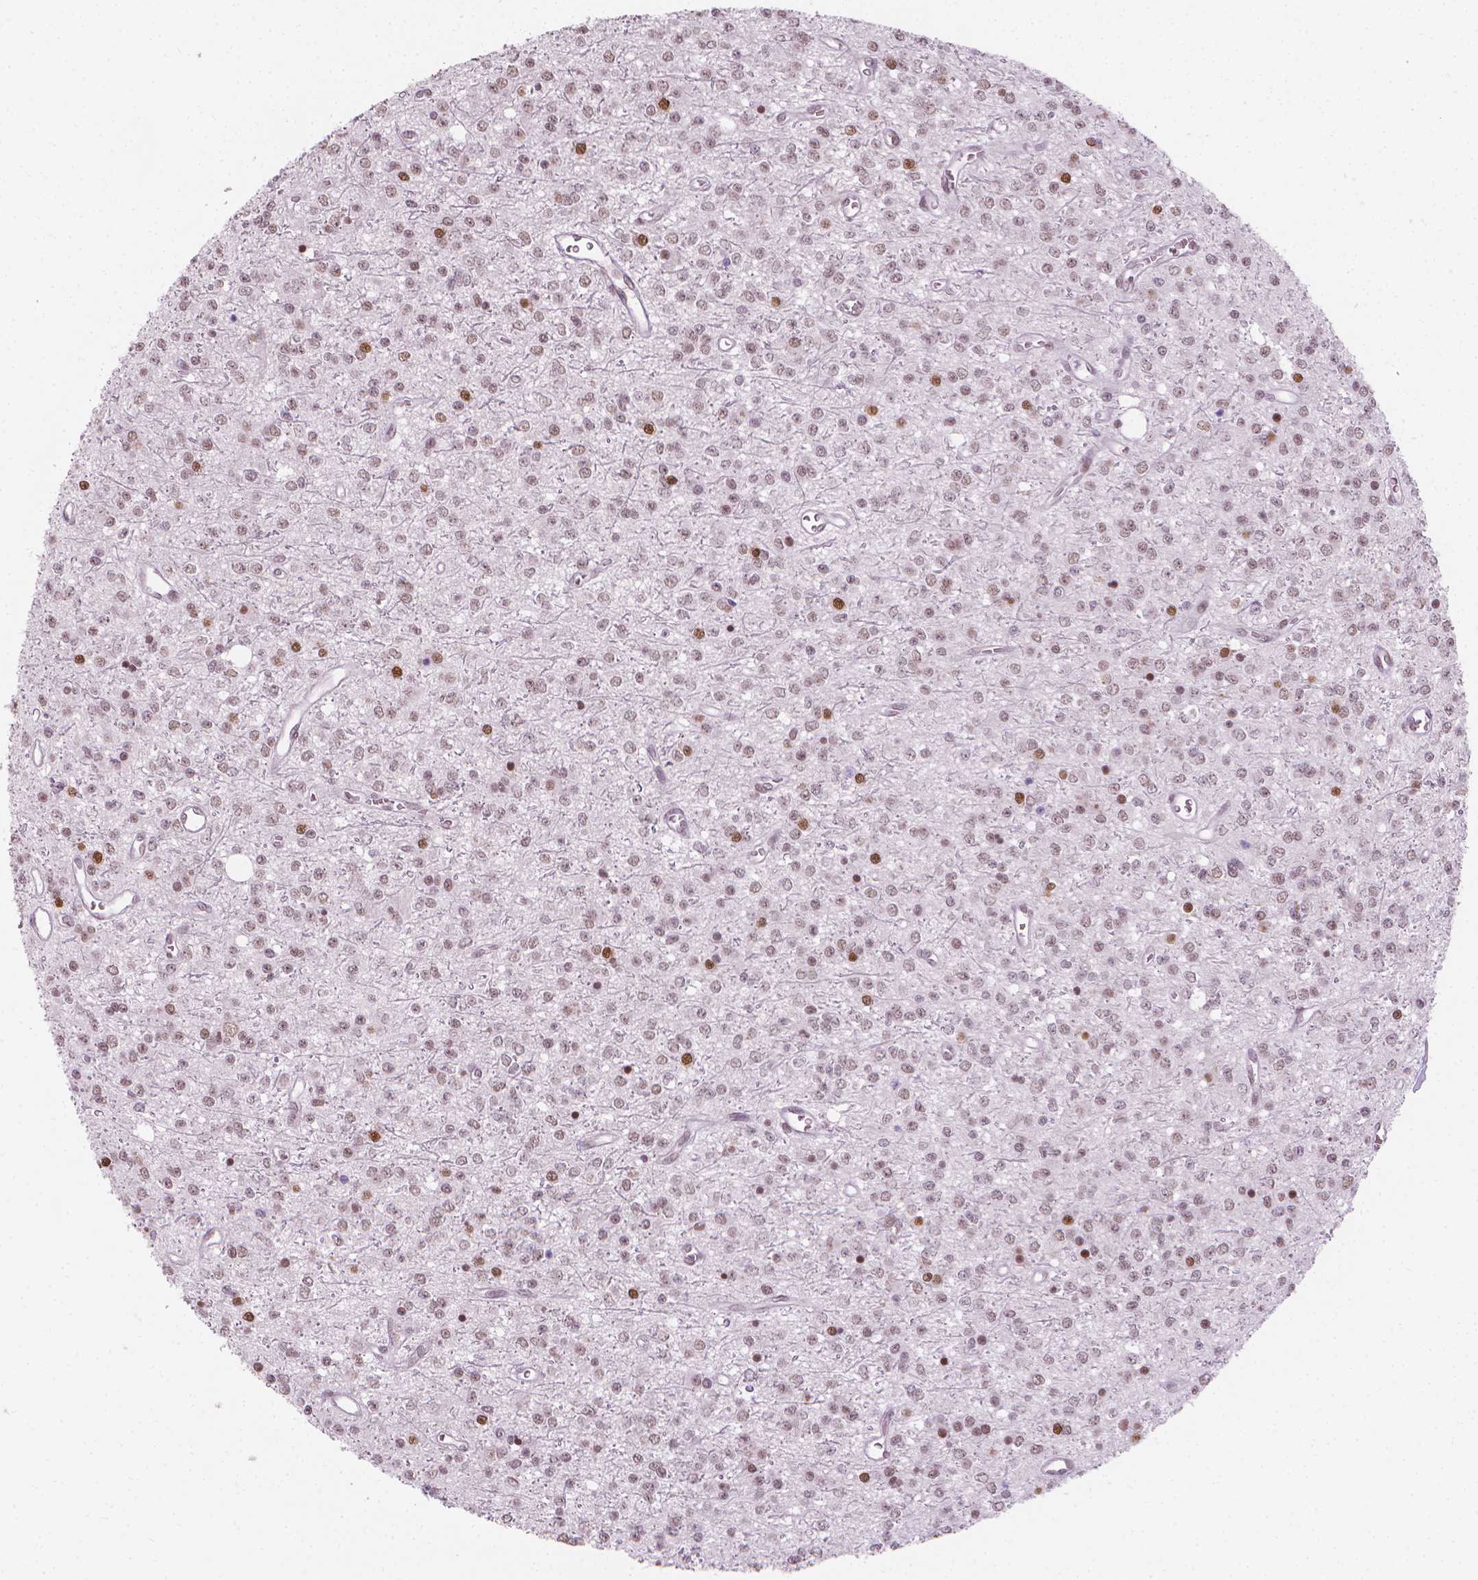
{"staining": {"intensity": "moderate", "quantity": "25%-75%", "location": "nuclear"}, "tissue": "glioma", "cell_type": "Tumor cells", "image_type": "cancer", "snomed": [{"axis": "morphology", "description": "Glioma, malignant, Low grade"}, {"axis": "topography", "description": "Brain"}], "caption": "IHC of glioma displays medium levels of moderate nuclear staining in about 25%-75% of tumor cells.", "gene": "CDKN1C", "patient": {"sex": "female", "age": 45}}